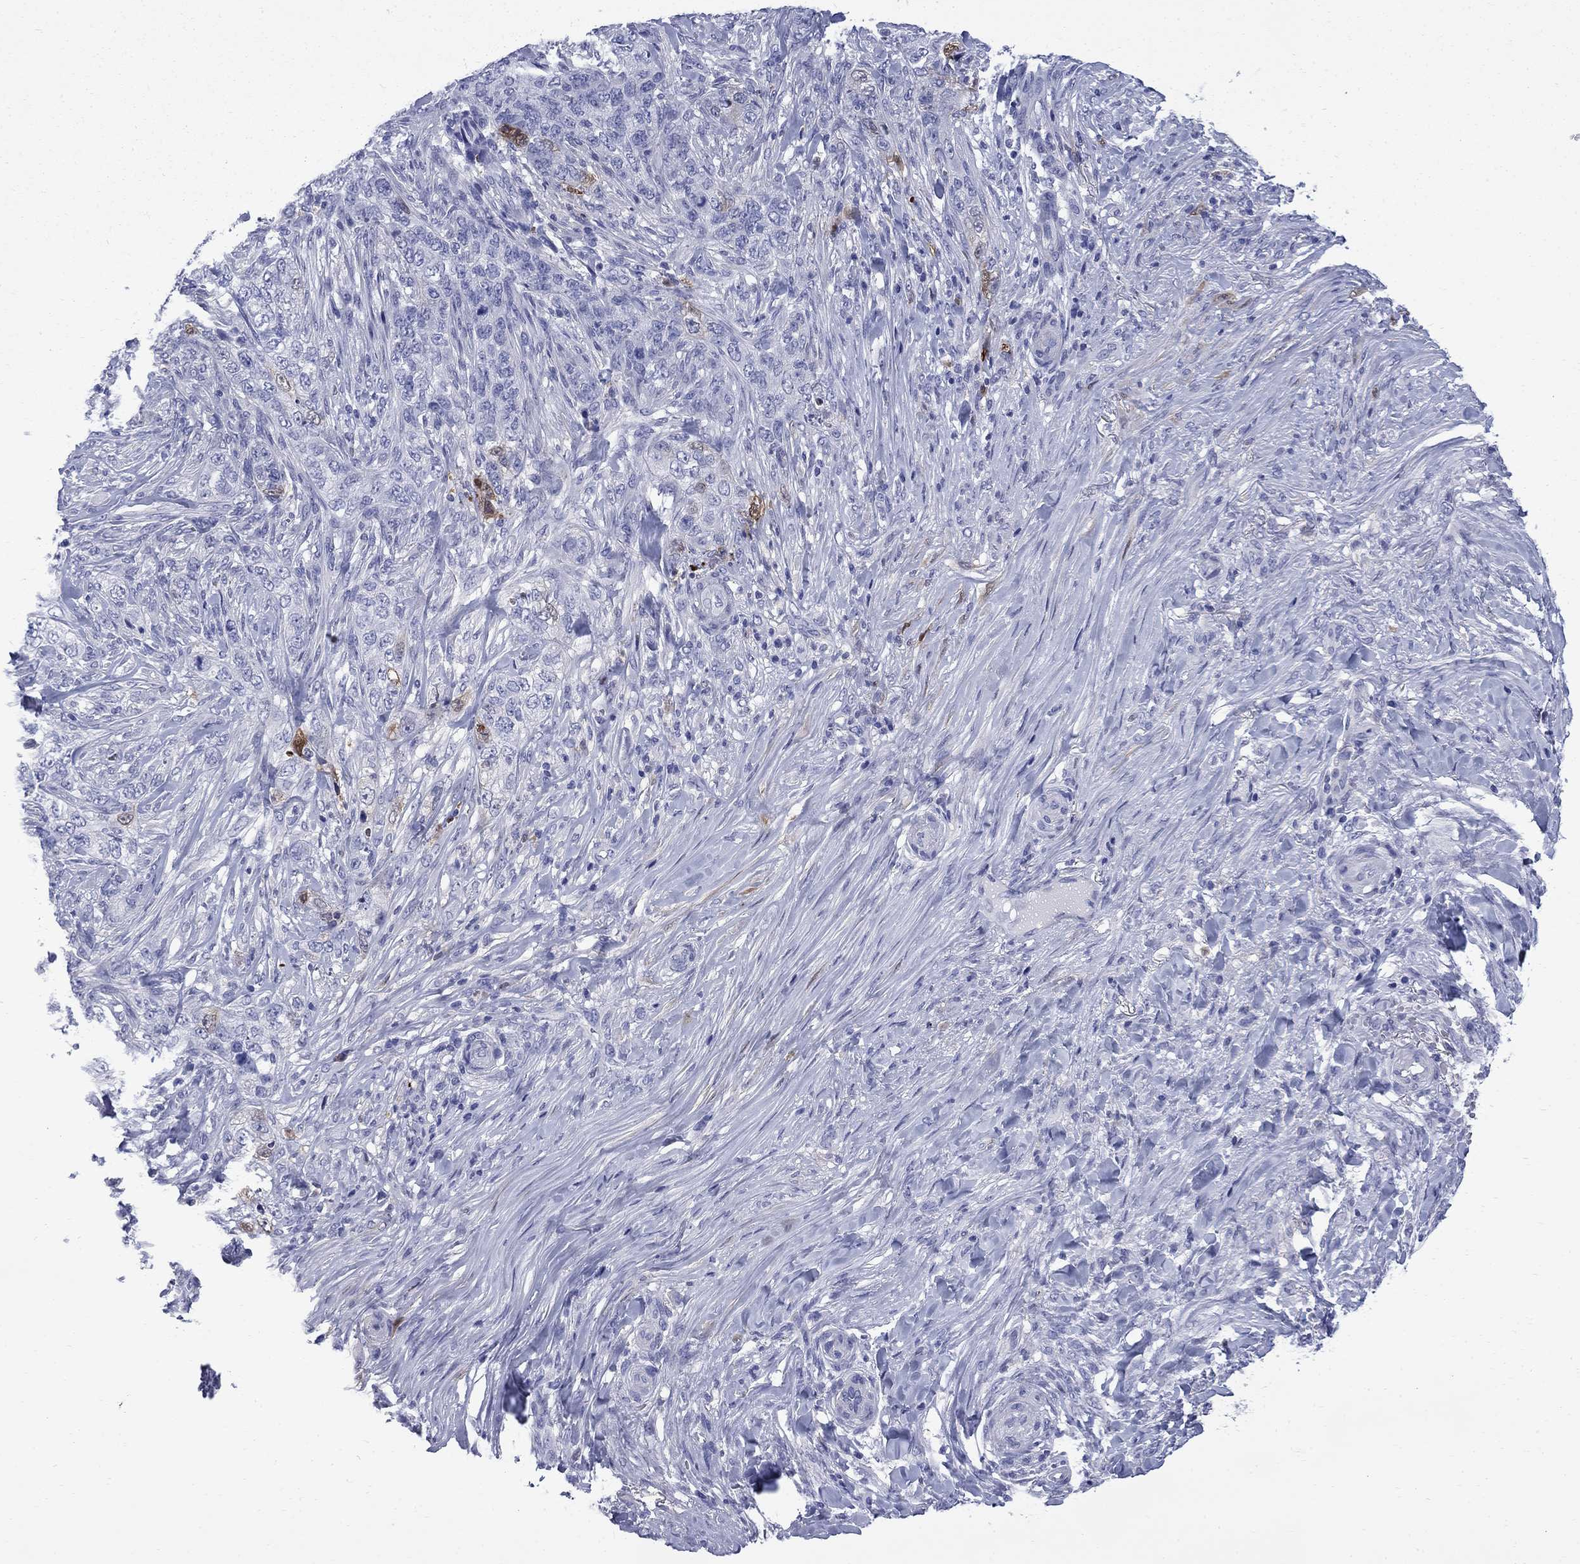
{"staining": {"intensity": "negative", "quantity": "none", "location": "none"}, "tissue": "skin cancer", "cell_type": "Tumor cells", "image_type": "cancer", "snomed": [{"axis": "morphology", "description": "Basal cell carcinoma"}, {"axis": "topography", "description": "Skin"}], "caption": "This is an immunohistochemistry (IHC) image of human skin cancer (basal cell carcinoma). There is no positivity in tumor cells.", "gene": "SERPINB2", "patient": {"sex": "female", "age": 69}}